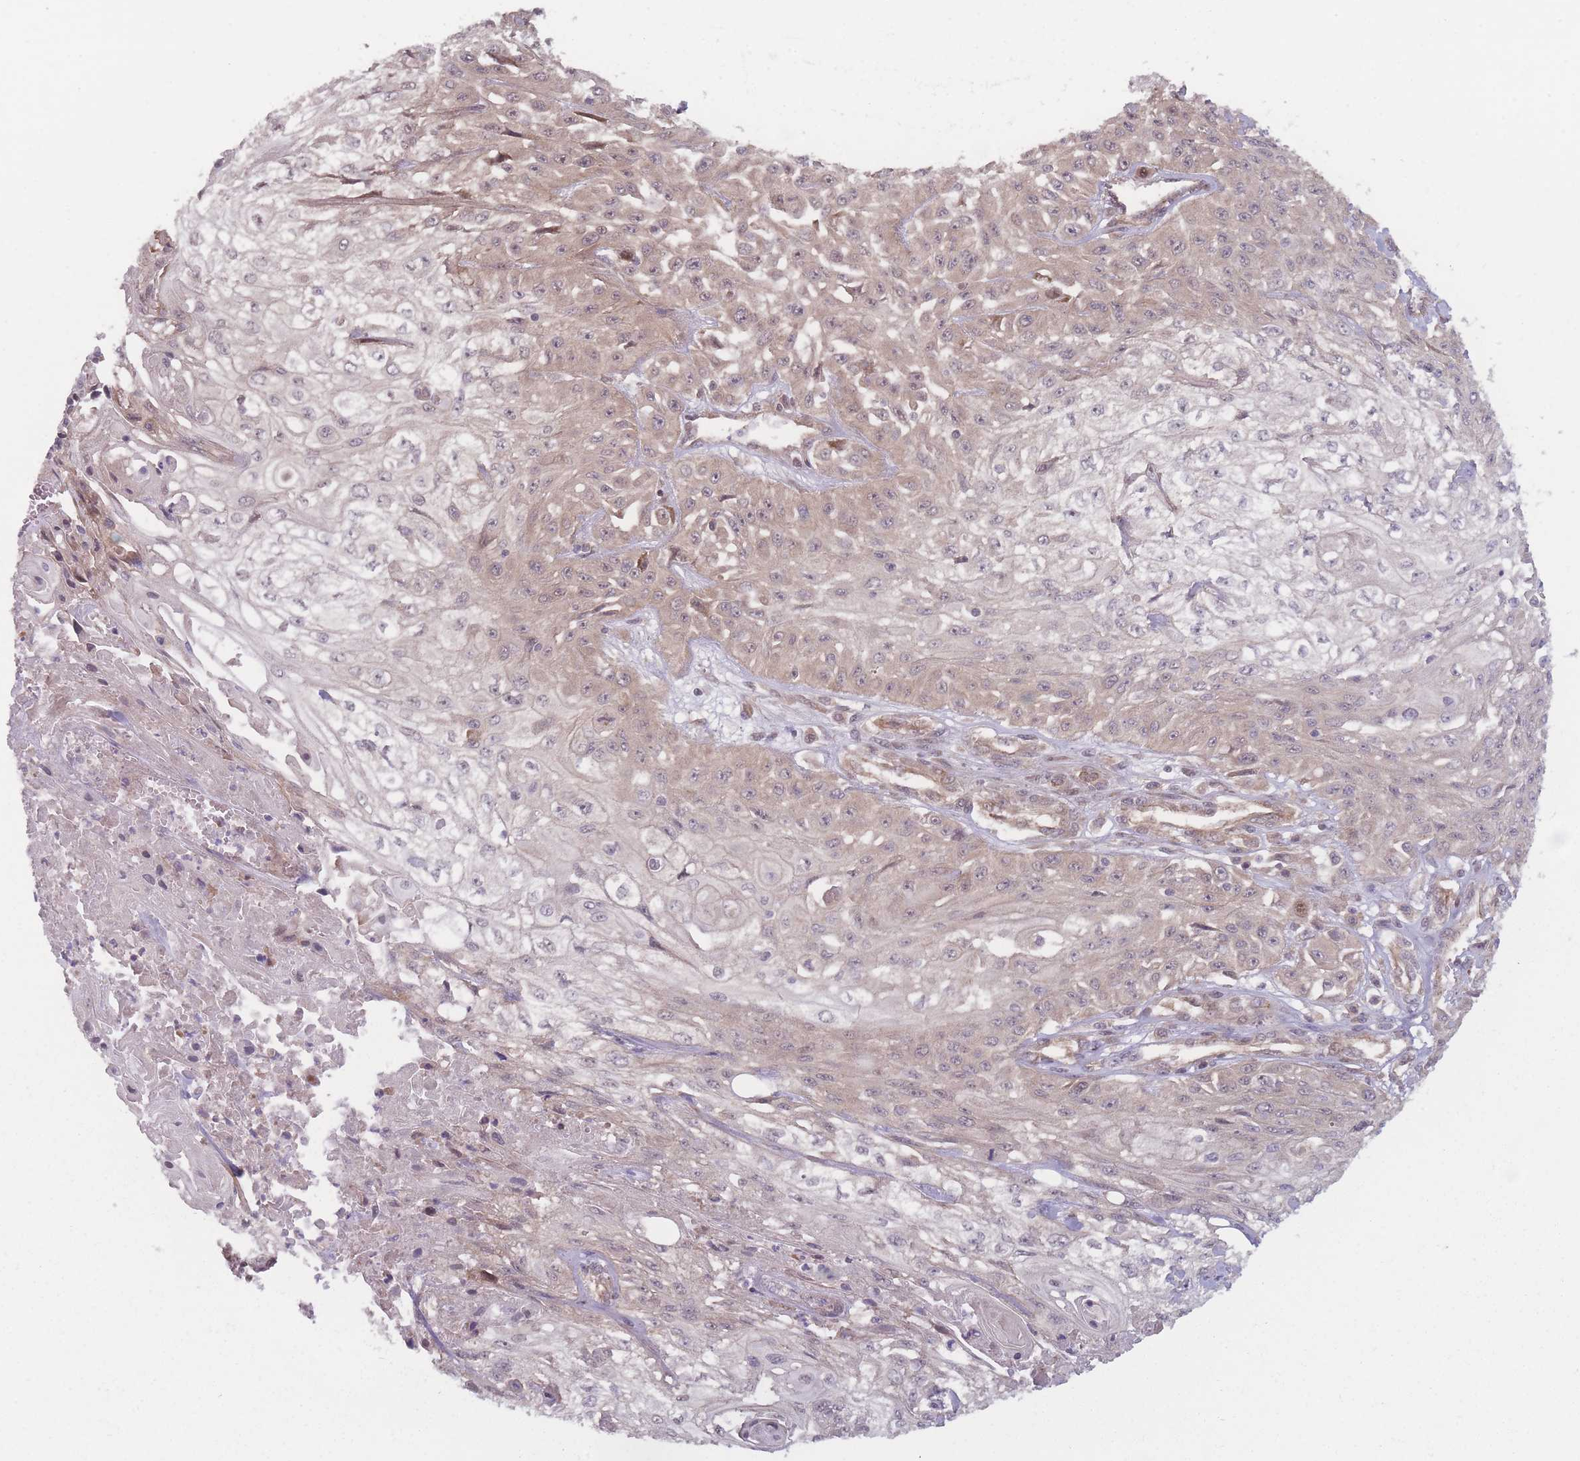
{"staining": {"intensity": "weak", "quantity": "25%-75%", "location": "cytoplasmic/membranous,nuclear"}, "tissue": "skin cancer", "cell_type": "Tumor cells", "image_type": "cancer", "snomed": [{"axis": "morphology", "description": "Squamous cell carcinoma, NOS"}, {"axis": "morphology", "description": "Squamous cell carcinoma, metastatic, NOS"}, {"axis": "topography", "description": "Skin"}, {"axis": "topography", "description": "Lymph node"}], "caption": "This micrograph reveals immunohistochemistry staining of human skin squamous cell carcinoma, with low weak cytoplasmic/membranous and nuclear staining in about 25%-75% of tumor cells.", "gene": "RPS18", "patient": {"sex": "male", "age": 75}}